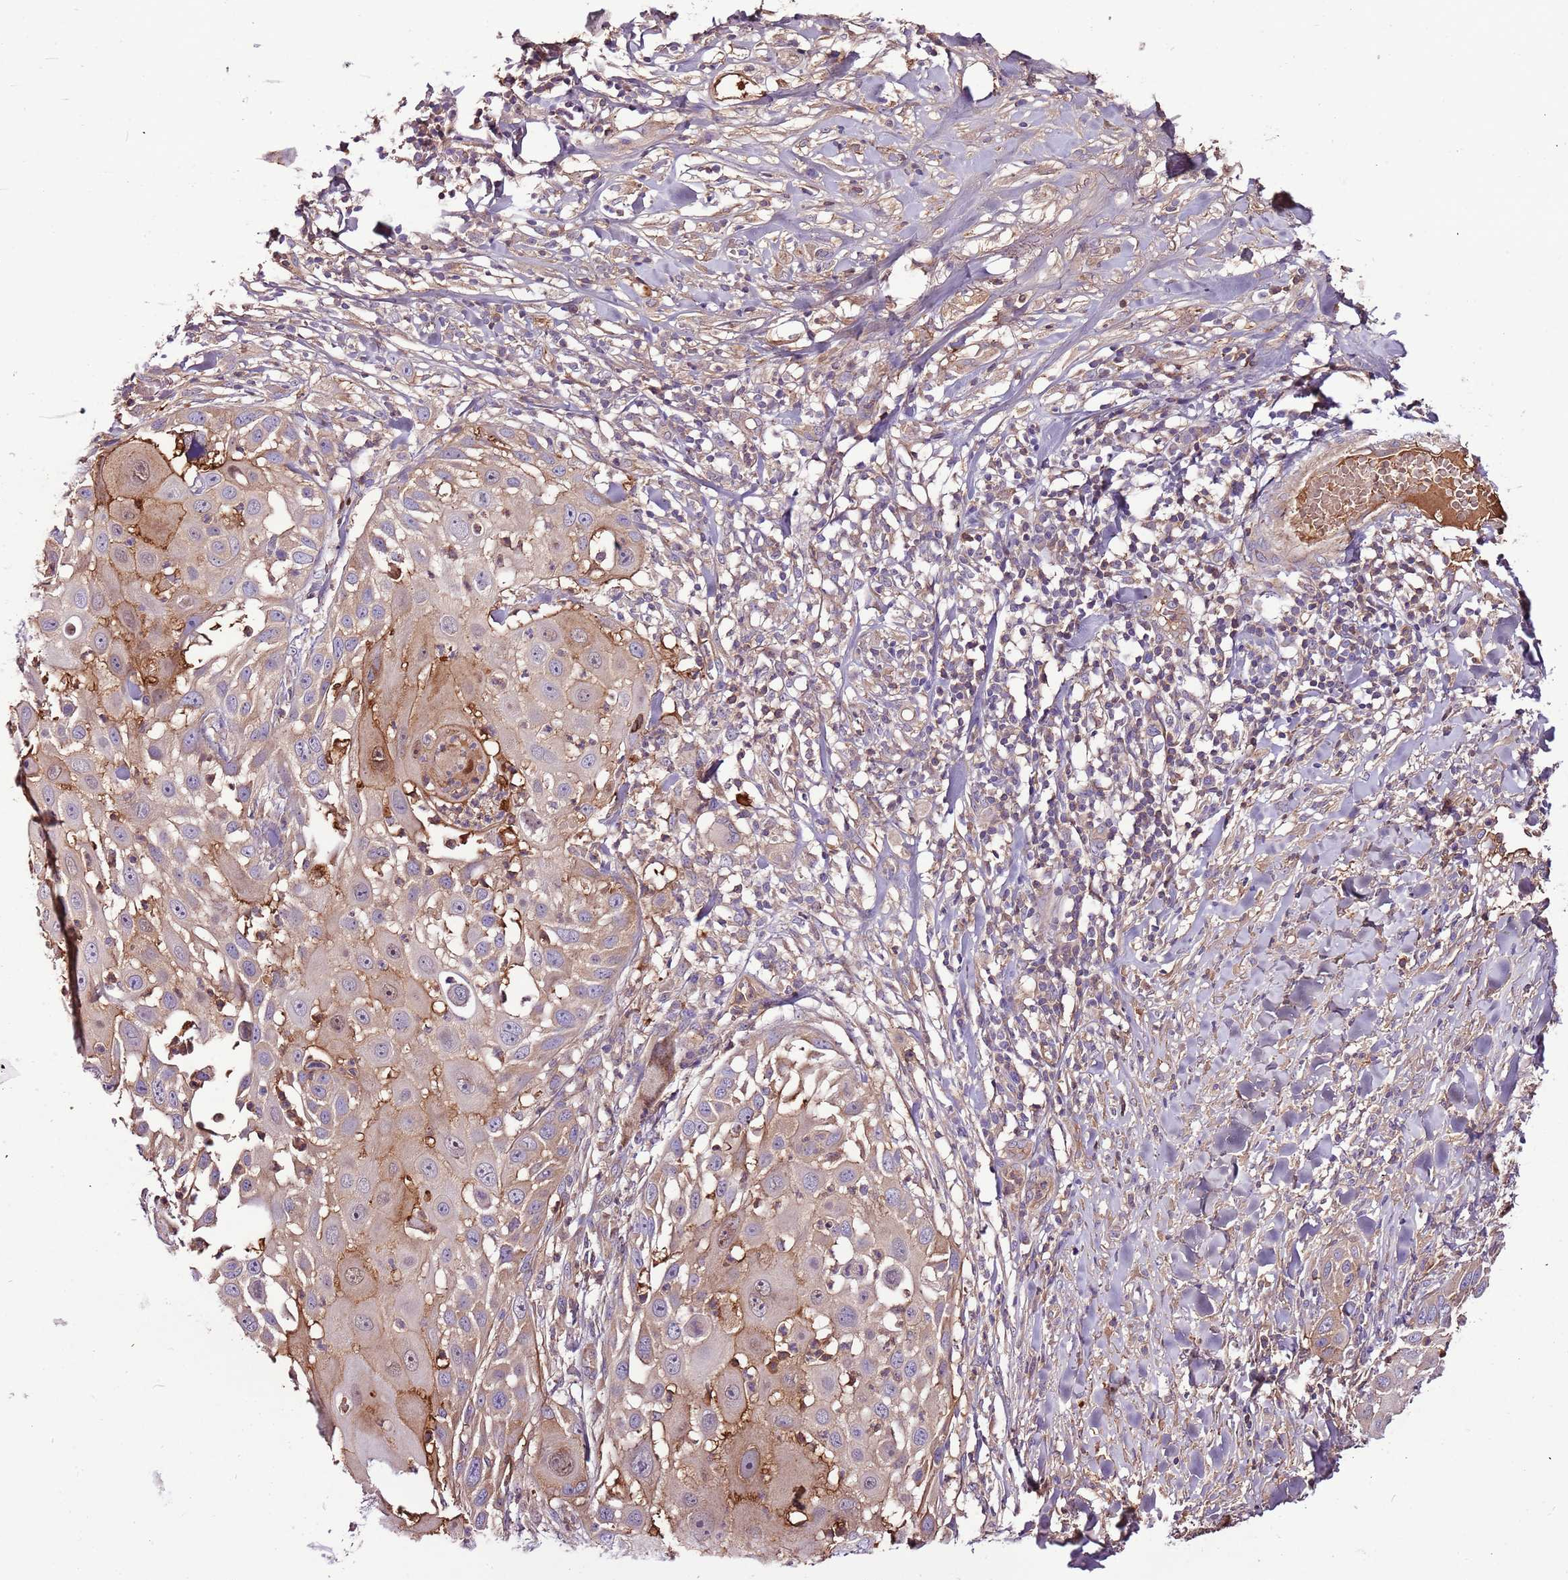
{"staining": {"intensity": "weak", "quantity": "<25%", "location": "cytoplasmic/membranous"}, "tissue": "skin cancer", "cell_type": "Tumor cells", "image_type": "cancer", "snomed": [{"axis": "morphology", "description": "Squamous cell carcinoma, NOS"}, {"axis": "topography", "description": "Skin"}], "caption": "An image of squamous cell carcinoma (skin) stained for a protein demonstrates no brown staining in tumor cells. The staining was performed using DAB (3,3'-diaminobenzidine) to visualize the protein expression in brown, while the nuclei were stained in blue with hematoxylin (Magnification: 20x).", "gene": "DENR", "patient": {"sex": "female", "age": 44}}